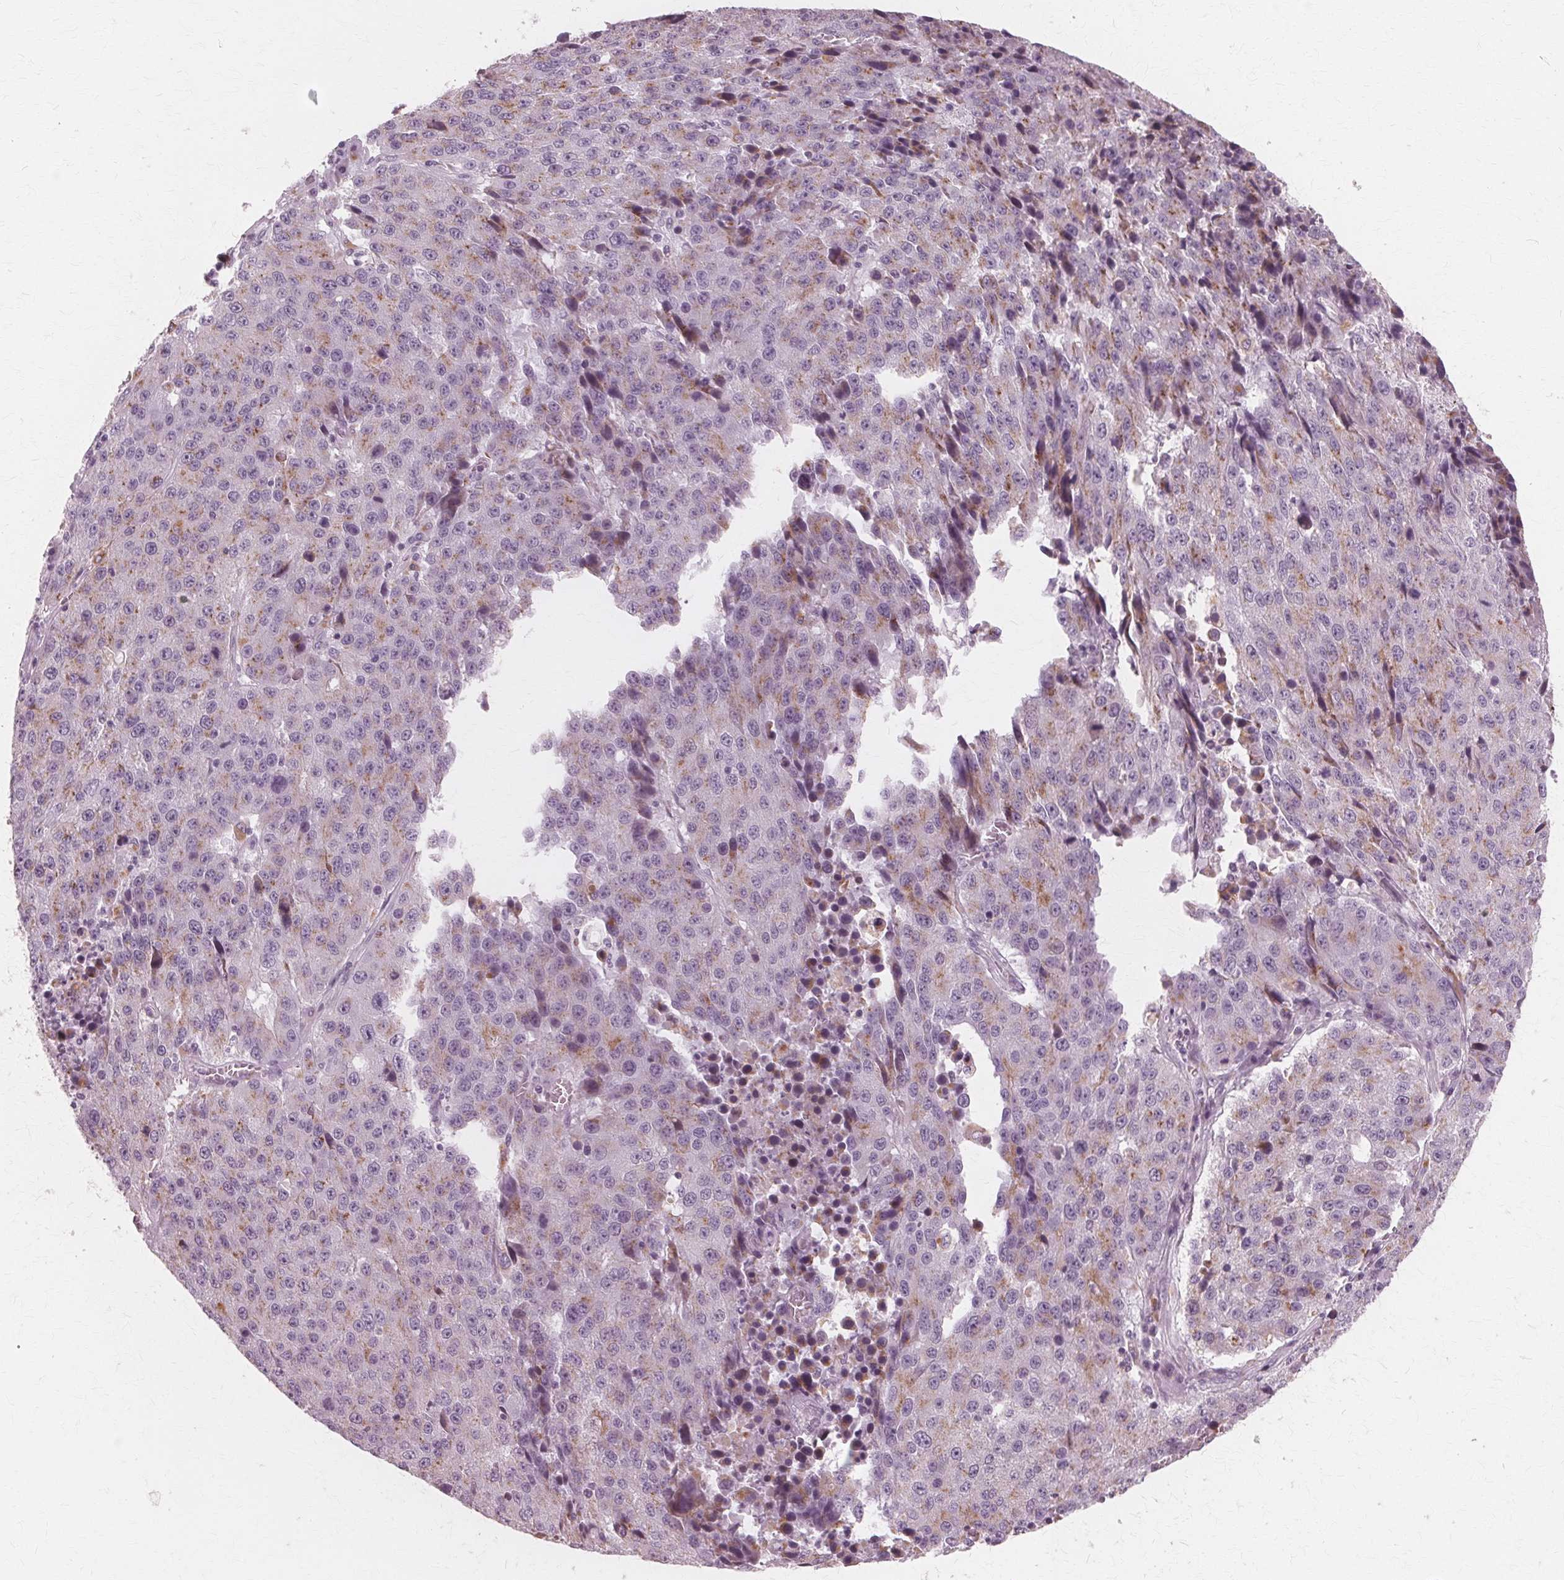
{"staining": {"intensity": "moderate", "quantity": "25%-75%", "location": "cytoplasmic/membranous"}, "tissue": "stomach cancer", "cell_type": "Tumor cells", "image_type": "cancer", "snomed": [{"axis": "morphology", "description": "Adenocarcinoma, NOS"}, {"axis": "topography", "description": "Stomach"}], "caption": "Moderate cytoplasmic/membranous protein expression is identified in approximately 25%-75% of tumor cells in adenocarcinoma (stomach).", "gene": "DNASE2", "patient": {"sex": "male", "age": 71}}